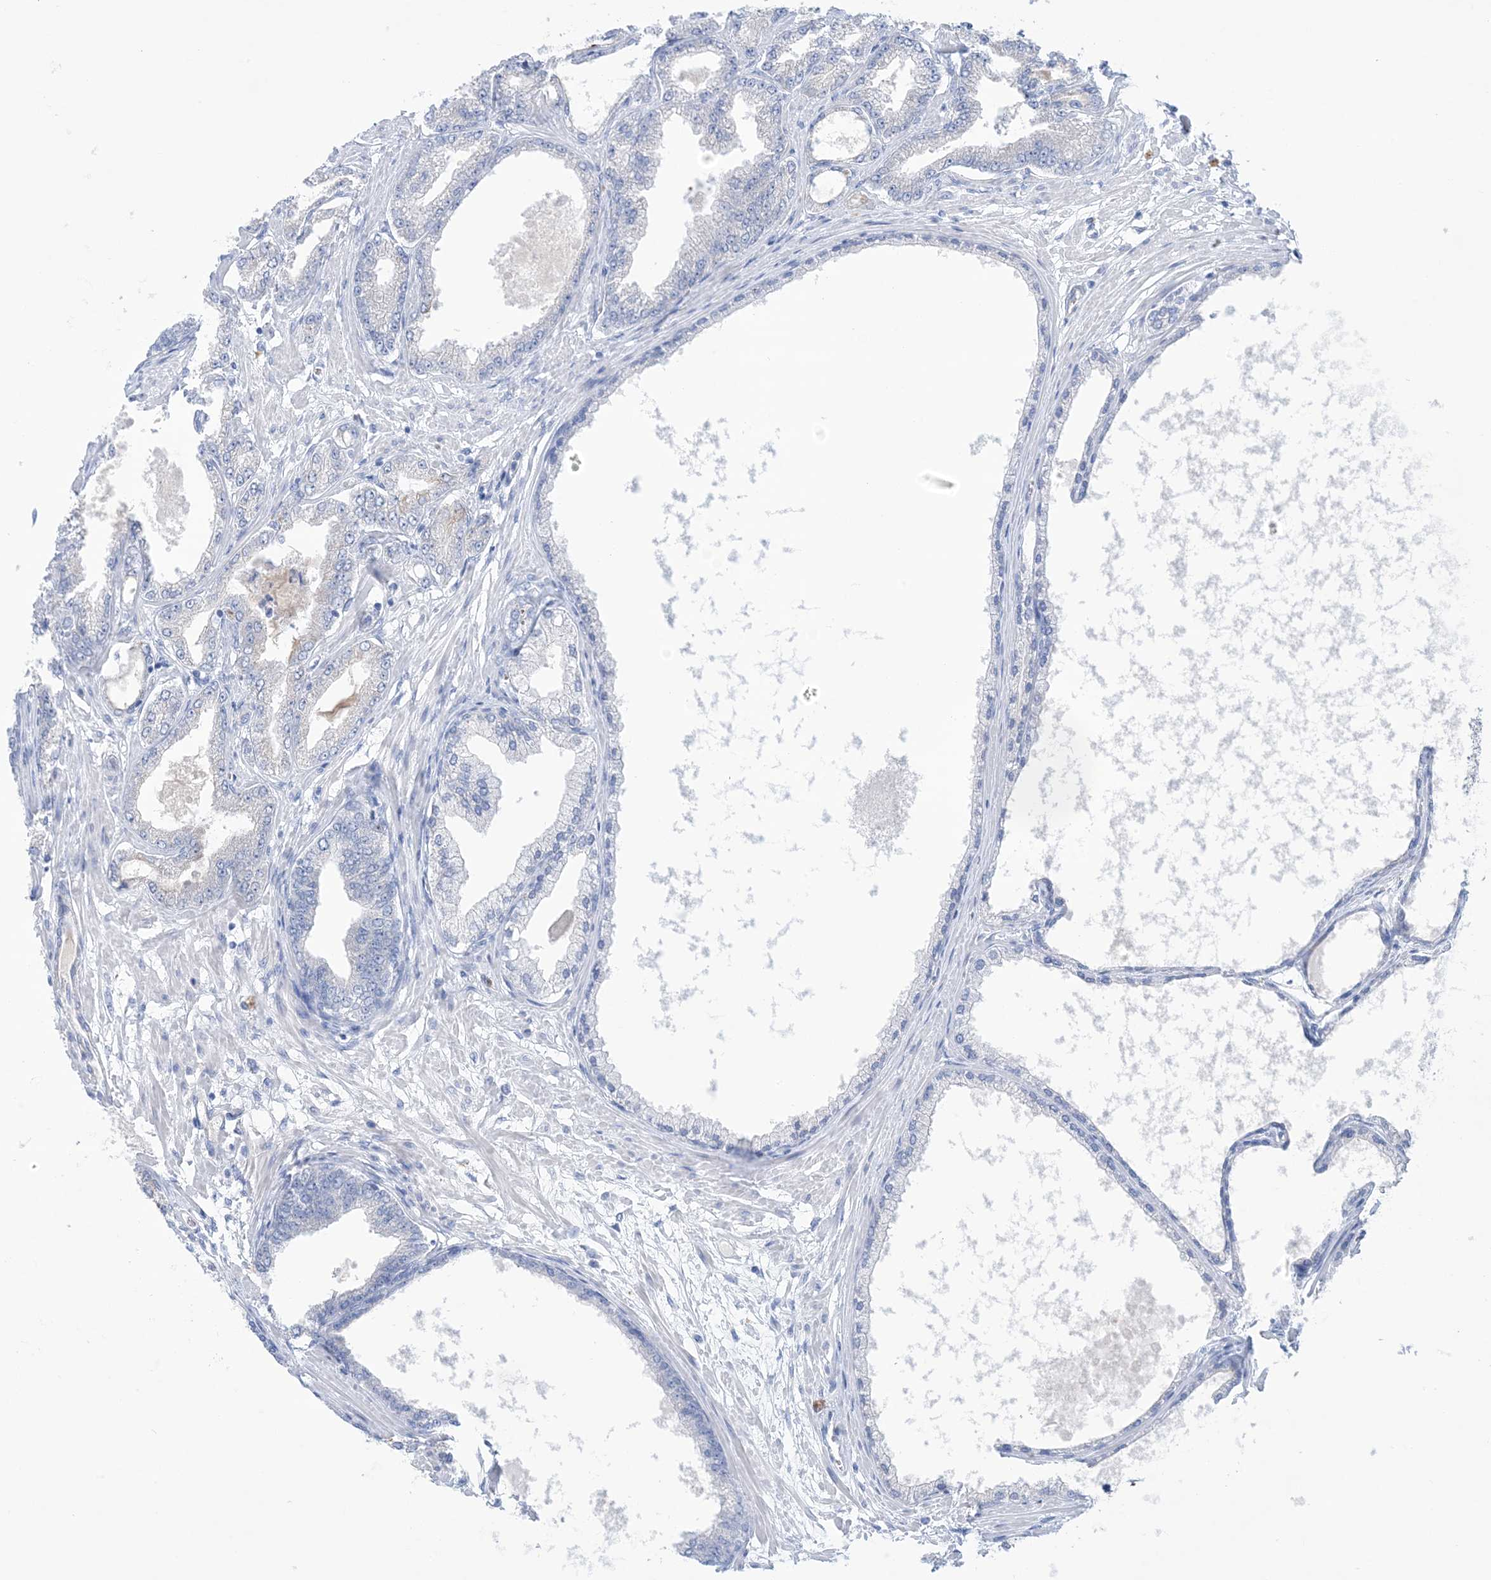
{"staining": {"intensity": "negative", "quantity": "none", "location": "none"}, "tissue": "prostate cancer", "cell_type": "Tumor cells", "image_type": "cancer", "snomed": [{"axis": "morphology", "description": "Adenocarcinoma, Low grade"}, {"axis": "topography", "description": "Prostate"}], "caption": "A micrograph of human prostate cancer is negative for staining in tumor cells.", "gene": "ATP11C", "patient": {"sex": "male", "age": 63}}